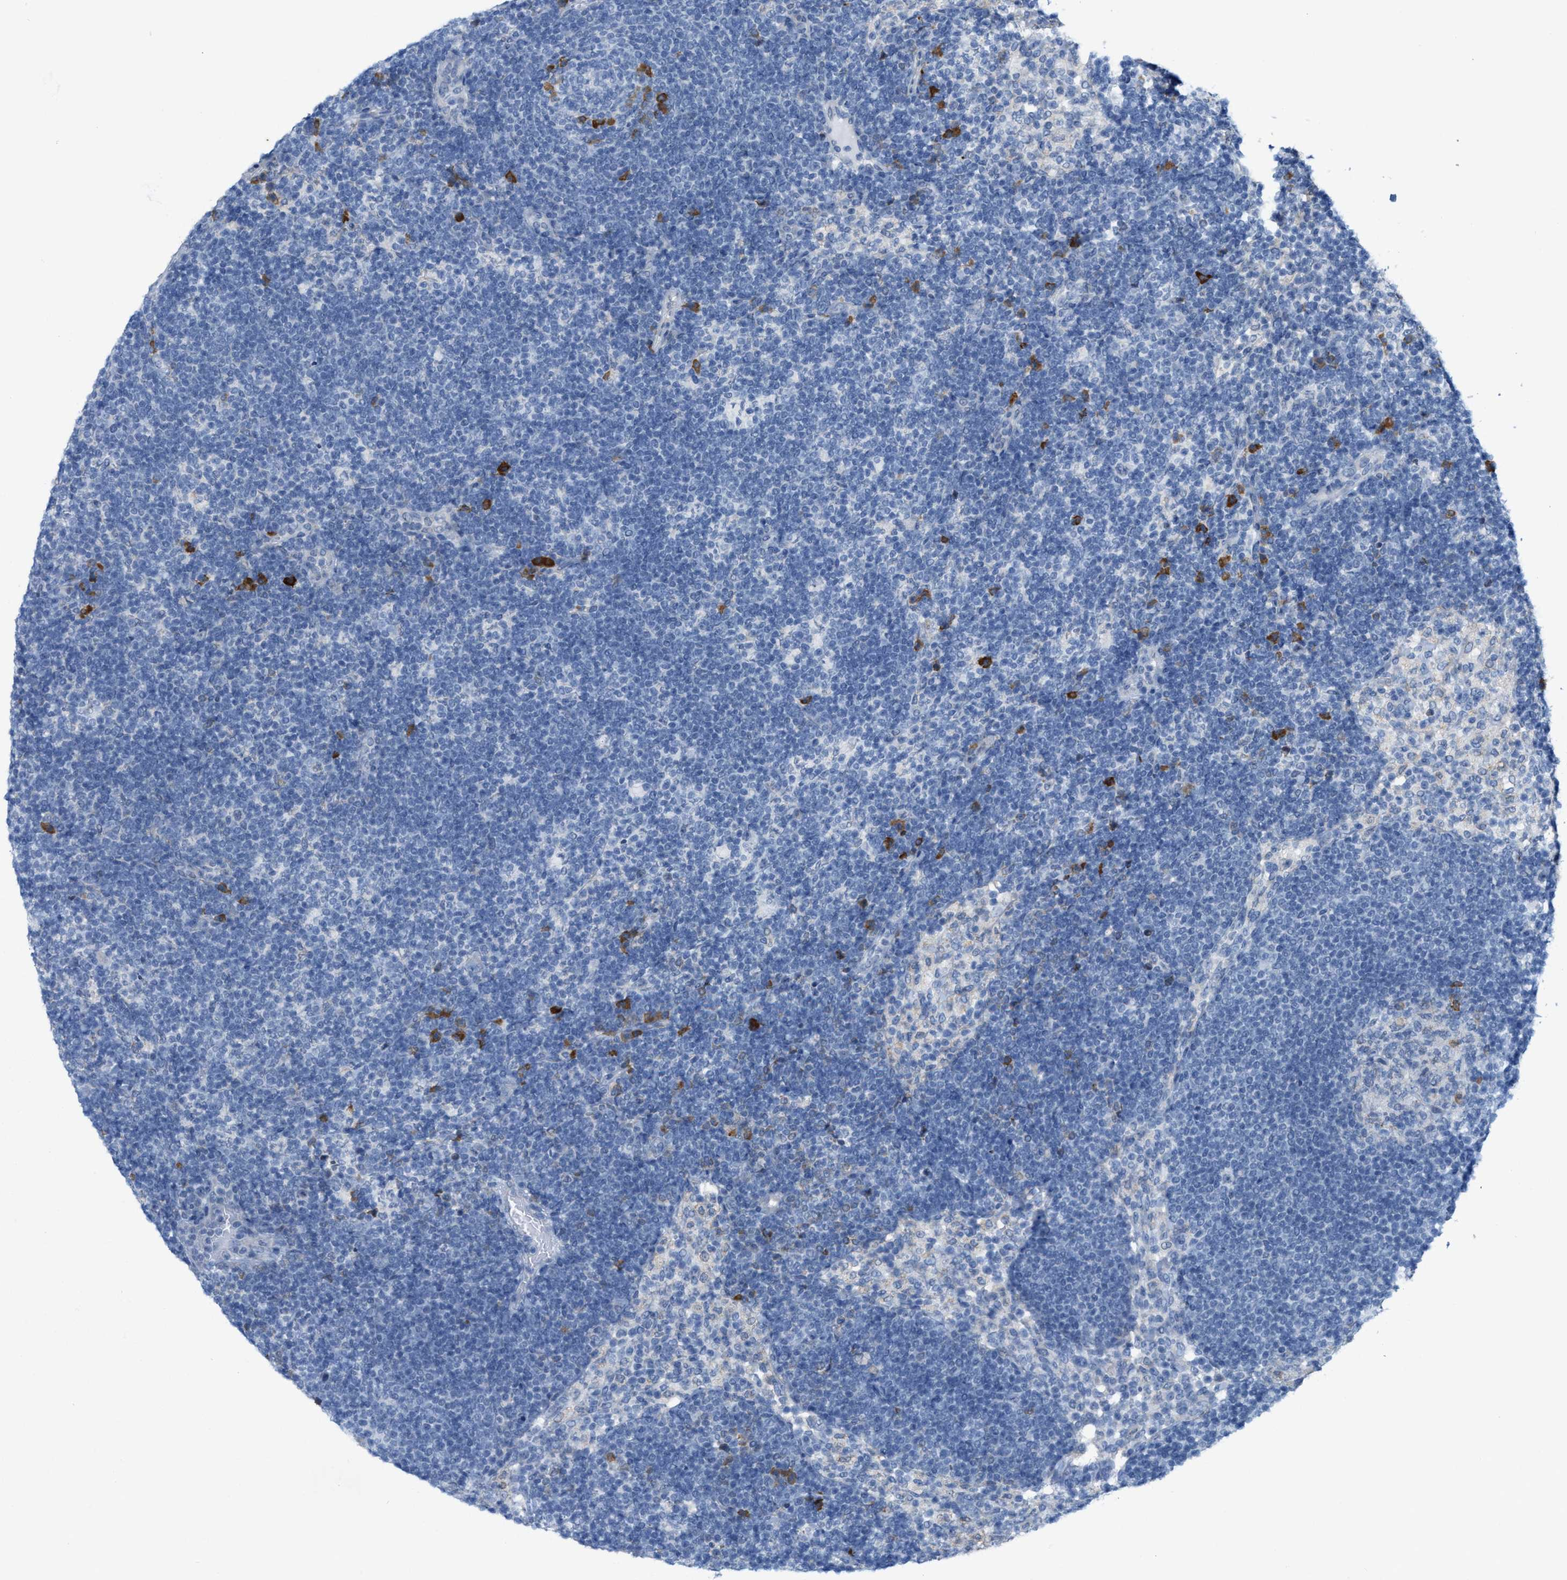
{"staining": {"intensity": "moderate", "quantity": "<25%", "location": "cytoplasmic/membranous"}, "tissue": "lymph node", "cell_type": "Germinal center cells", "image_type": "normal", "snomed": [{"axis": "morphology", "description": "Normal tissue, NOS"}, {"axis": "morphology", "description": "Carcinoid, malignant, NOS"}, {"axis": "topography", "description": "Lymph node"}], "caption": "DAB immunohistochemical staining of unremarkable human lymph node shows moderate cytoplasmic/membranous protein expression in approximately <25% of germinal center cells. Immunohistochemistry (ihc) stains the protein in brown and the nuclei are stained blue.", "gene": "KIFC3", "patient": {"sex": "male", "age": 47}}